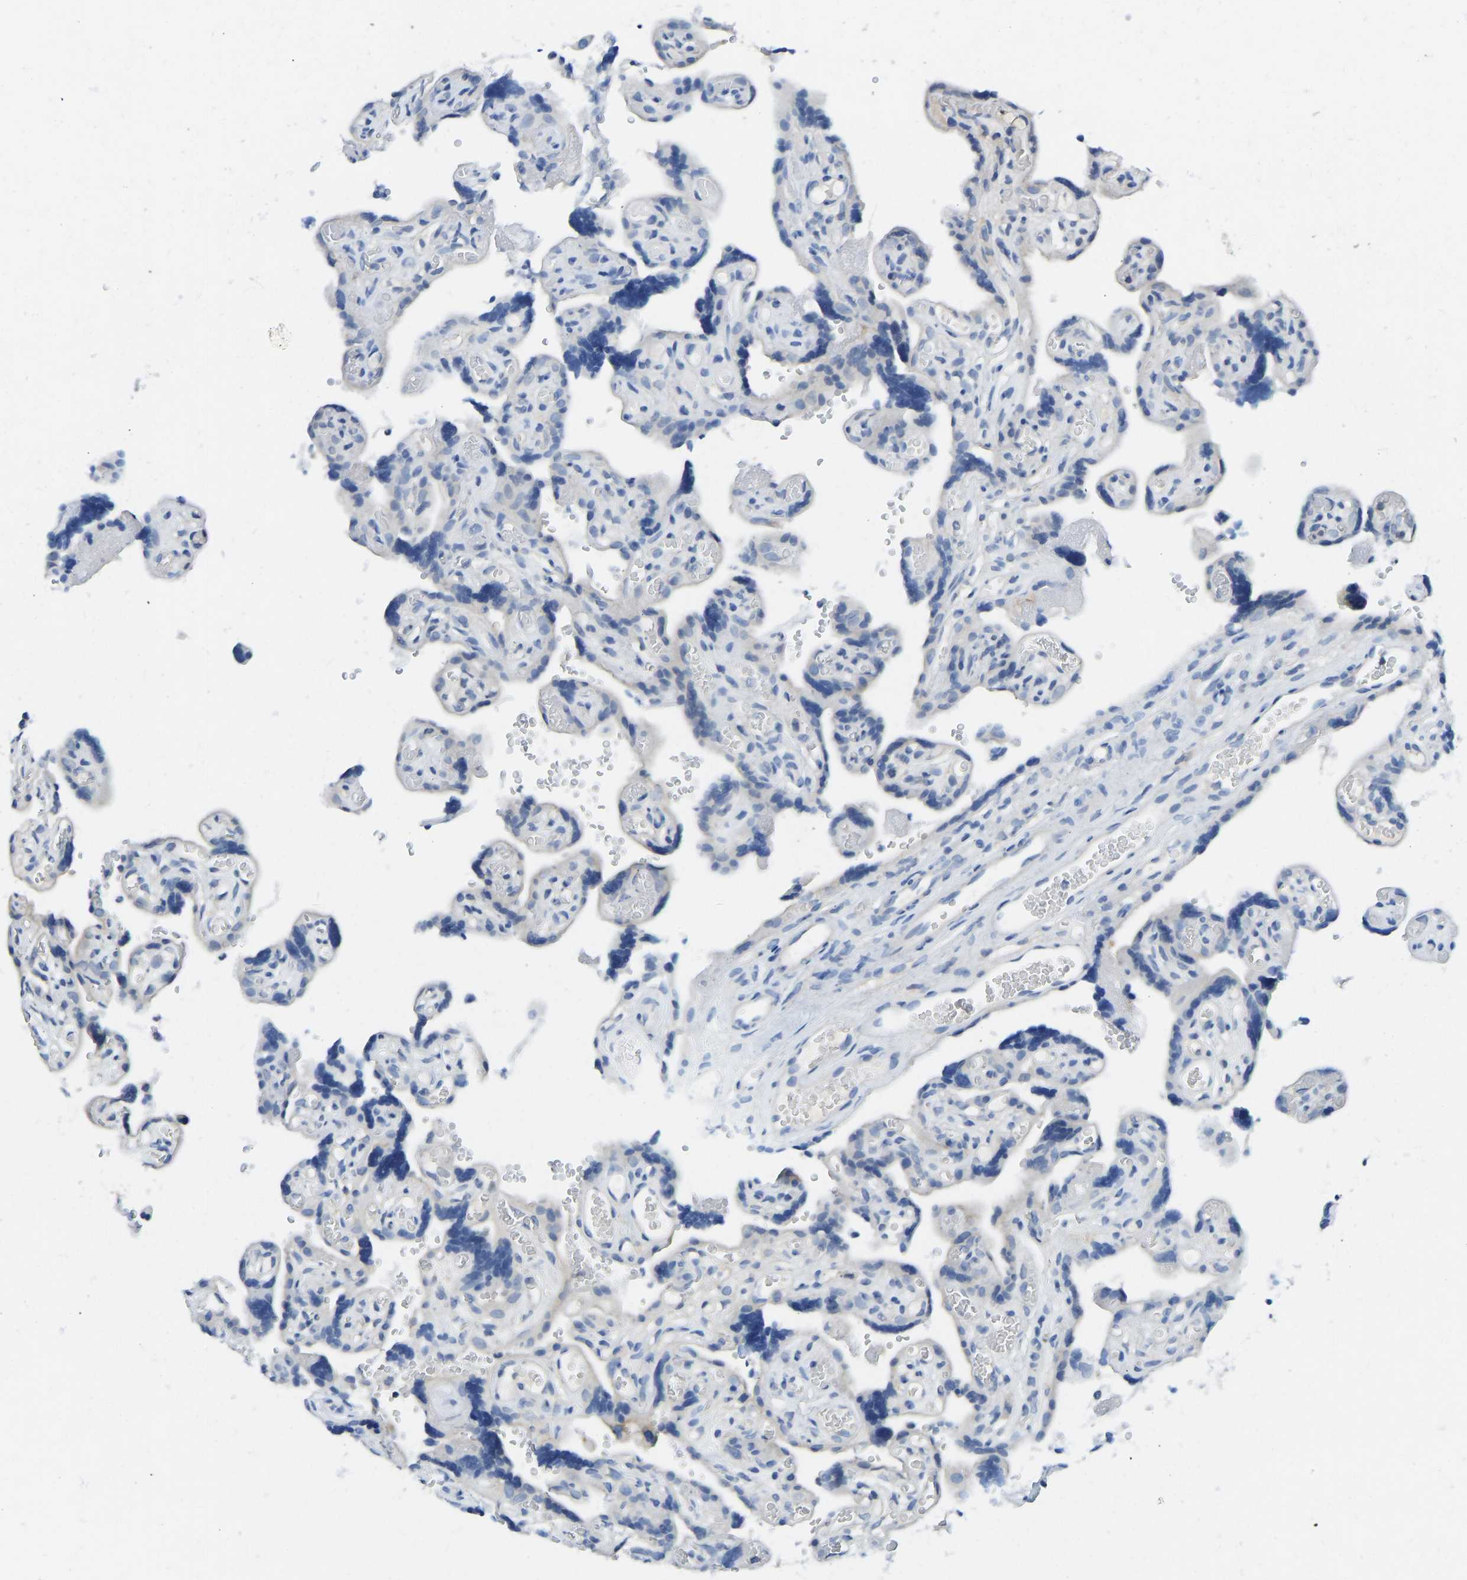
{"staining": {"intensity": "weak", "quantity": "25%-75%", "location": "cytoplasmic/membranous"}, "tissue": "placenta", "cell_type": "Decidual cells", "image_type": "normal", "snomed": [{"axis": "morphology", "description": "Normal tissue, NOS"}, {"axis": "topography", "description": "Placenta"}], "caption": "Placenta stained for a protein exhibits weak cytoplasmic/membranous positivity in decidual cells.", "gene": "NDRG3", "patient": {"sex": "female", "age": 30}}